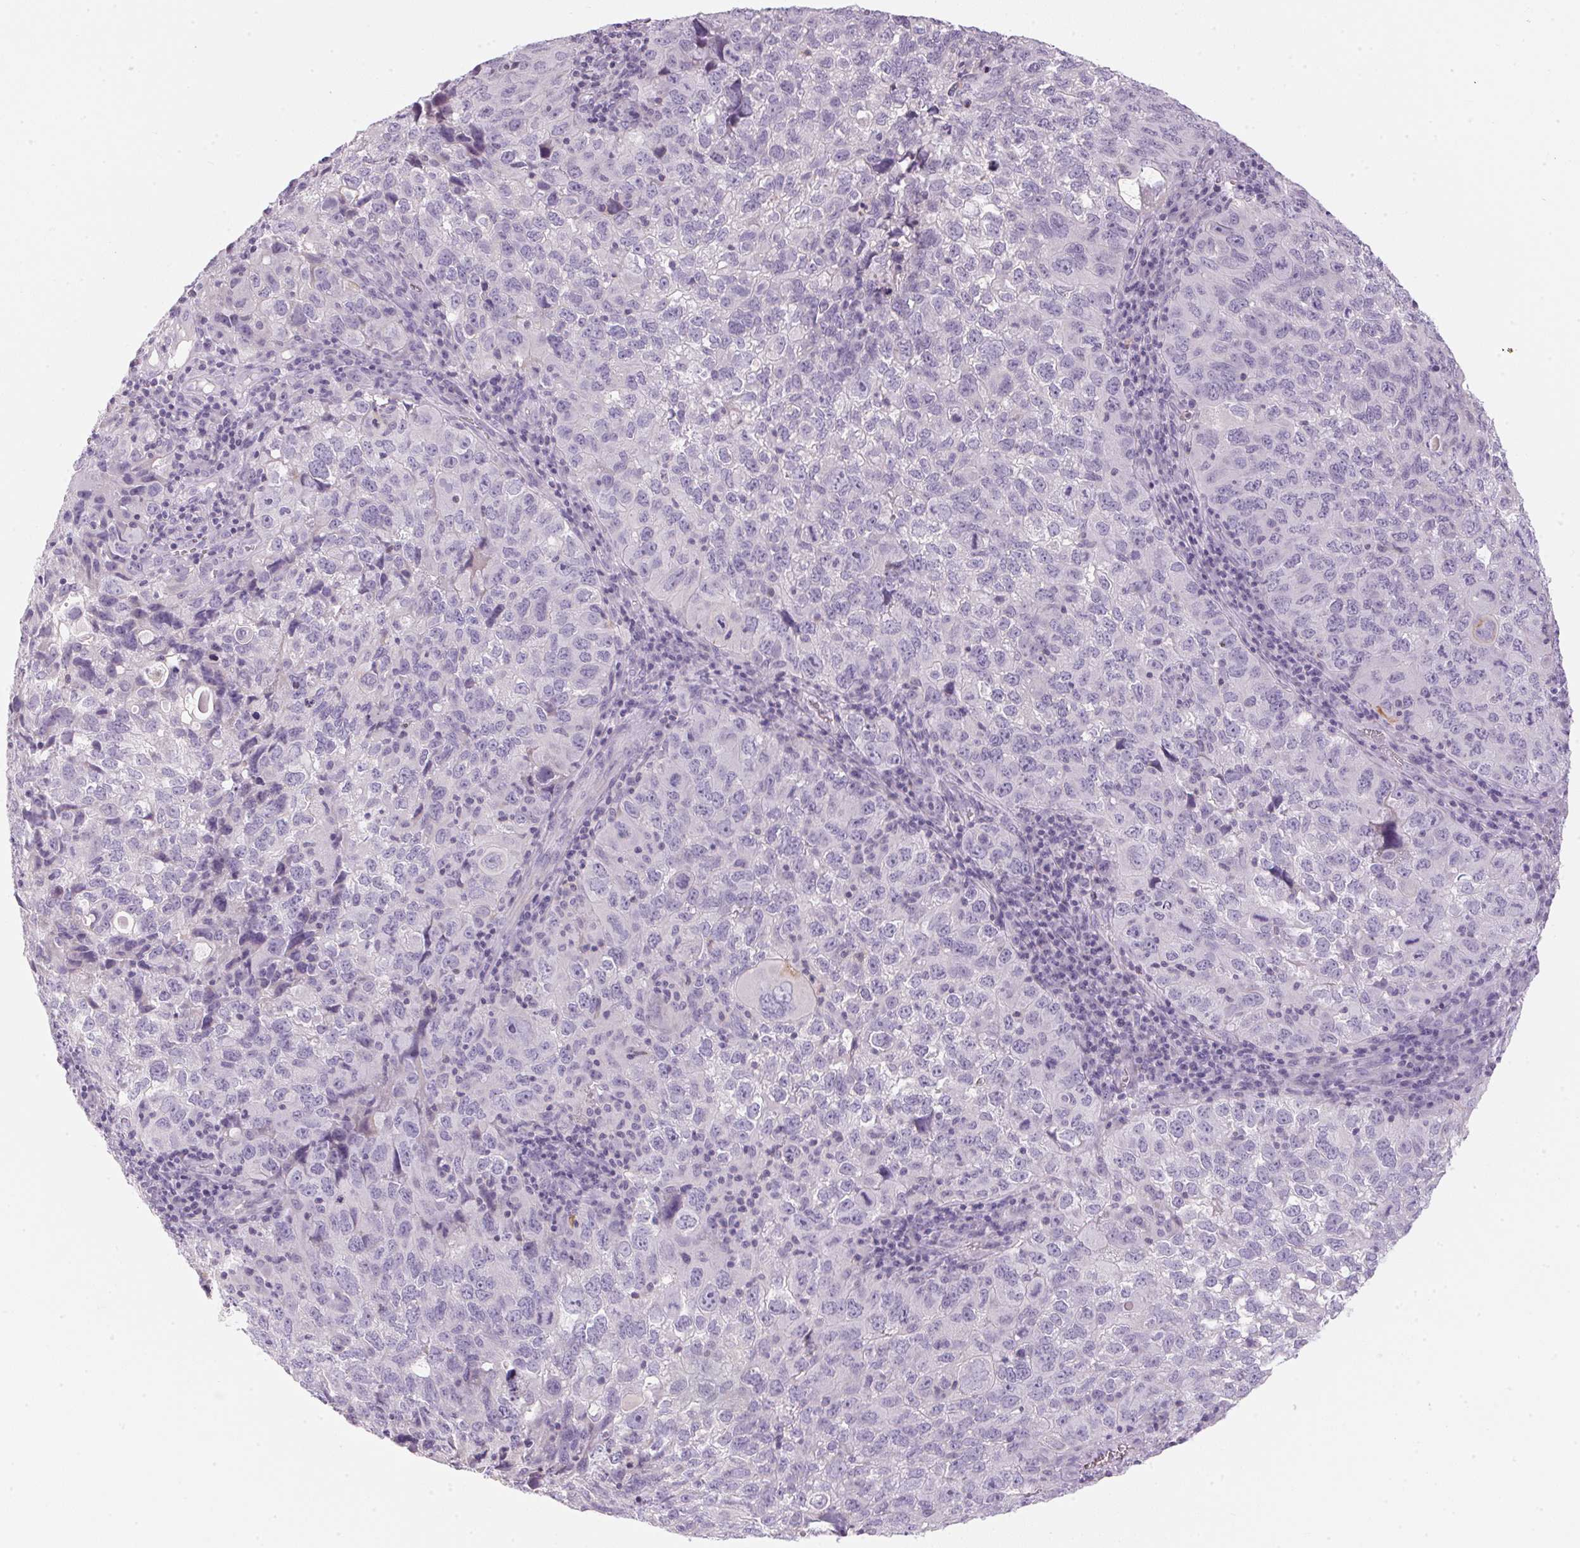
{"staining": {"intensity": "negative", "quantity": "none", "location": "none"}, "tissue": "cervical cancer", "cell_type": "Tumor cells", "image_type": "cancer", "snomed": [{"axis": "morphology", "description": "Squamous cell carcinoma, NOS"}, {"axis": "topography", "description": "Cervix"}], "caption": "Photomicrograph shows no significant protein expression in tumor cells of cervical squamous cell carcinoma.", "gene": "ECPAS", "patient": {"sex": "female", "age": 55}}